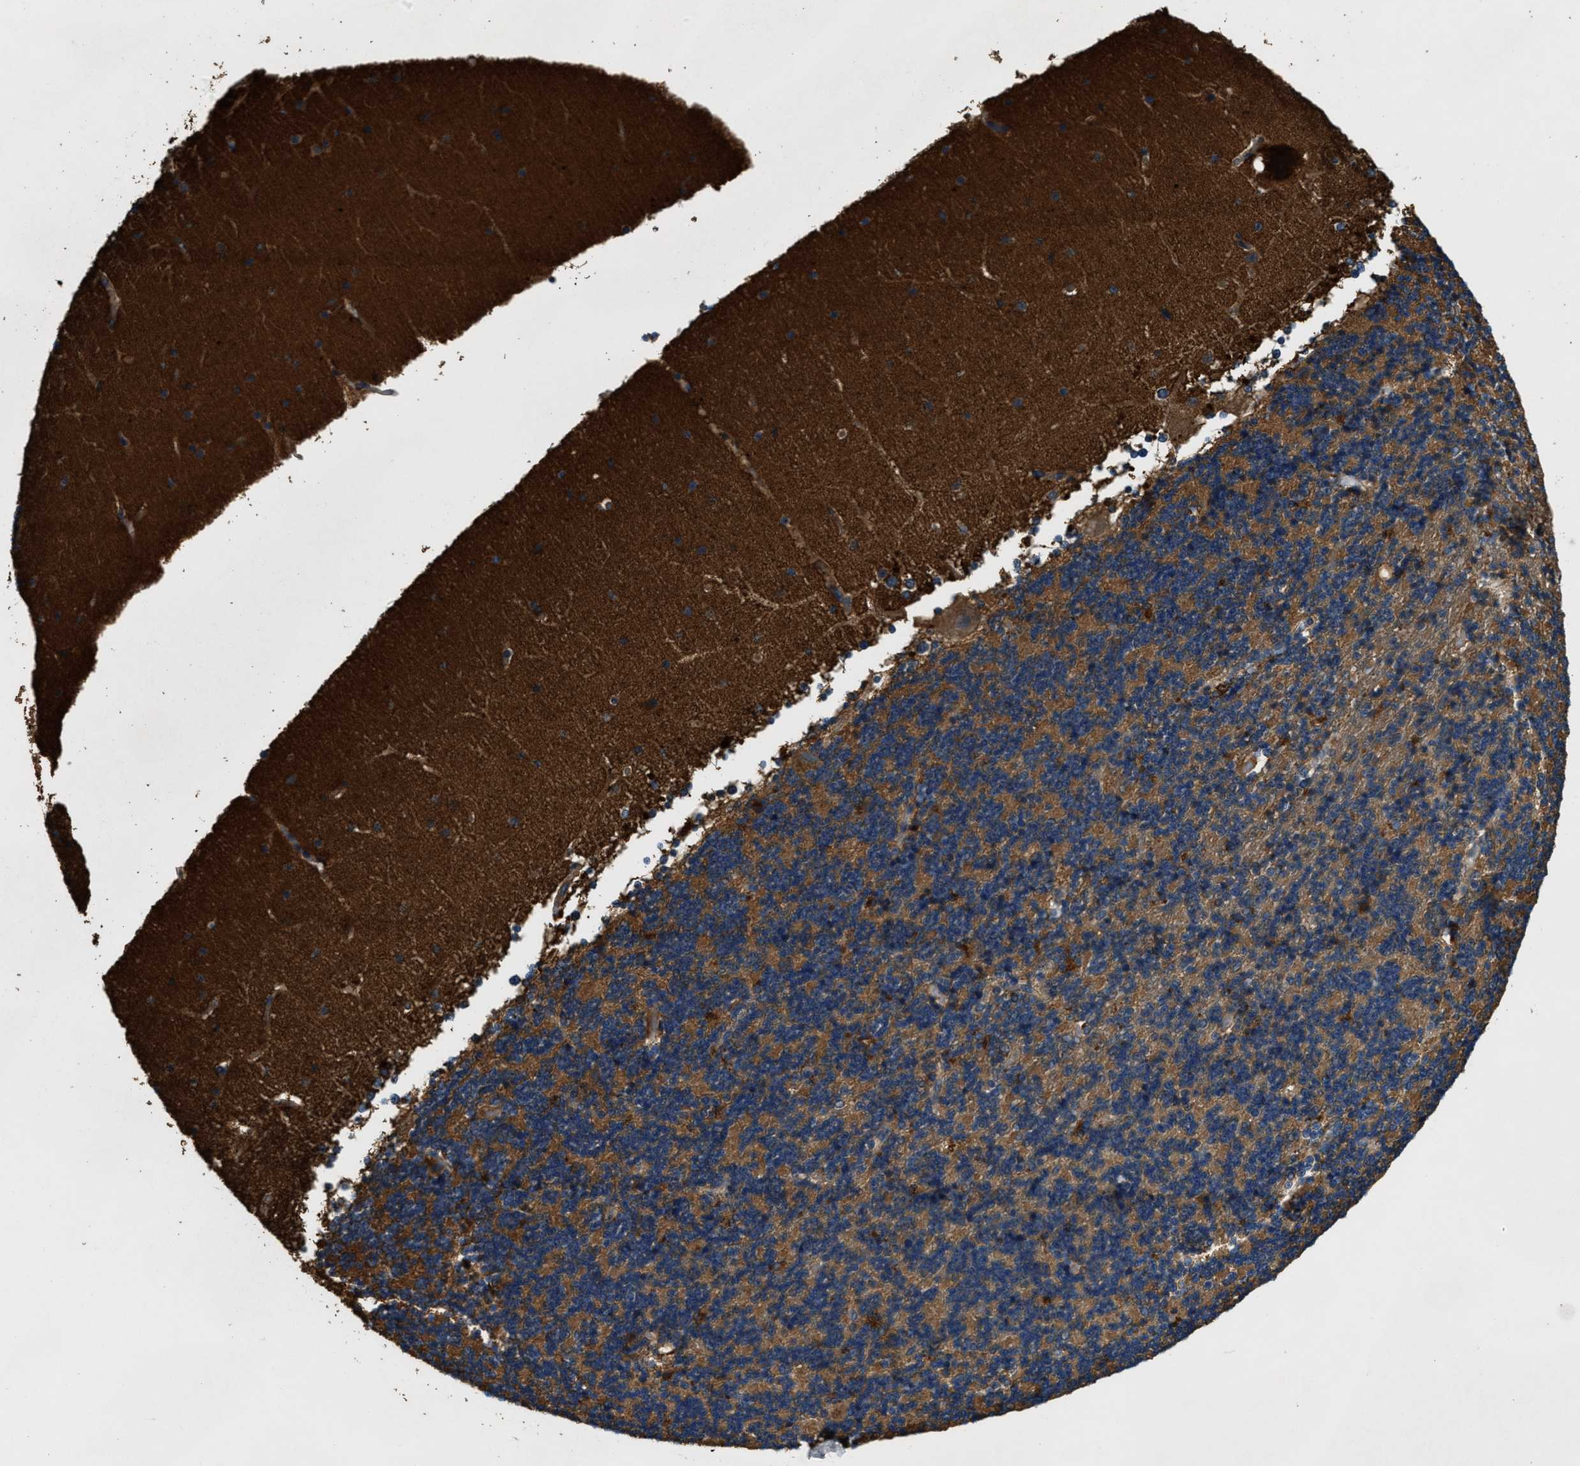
{"staining": {"intensity": "moderate", "quantity": "25%-75%", "location": "cytoplasmic/membranous"}, "tissue": "cerebellum", "cell_type": "Cells in granular layer", "image_type": "normal", "snomed": [{"axis": "morphology", "description": "Normal tissue, NOS"}, {"axis": "topography", "description": "Cerebellum"}], "caption": "This micrograph shows immunohistochemistry staining of benign human cerebellum, with medium moderate cytoplasmic/membranous expression in approximately 25%-75% of cells in granular layer.", "gene": "BLOC1S1", "patient": {"sex": "female", "age": 19}}